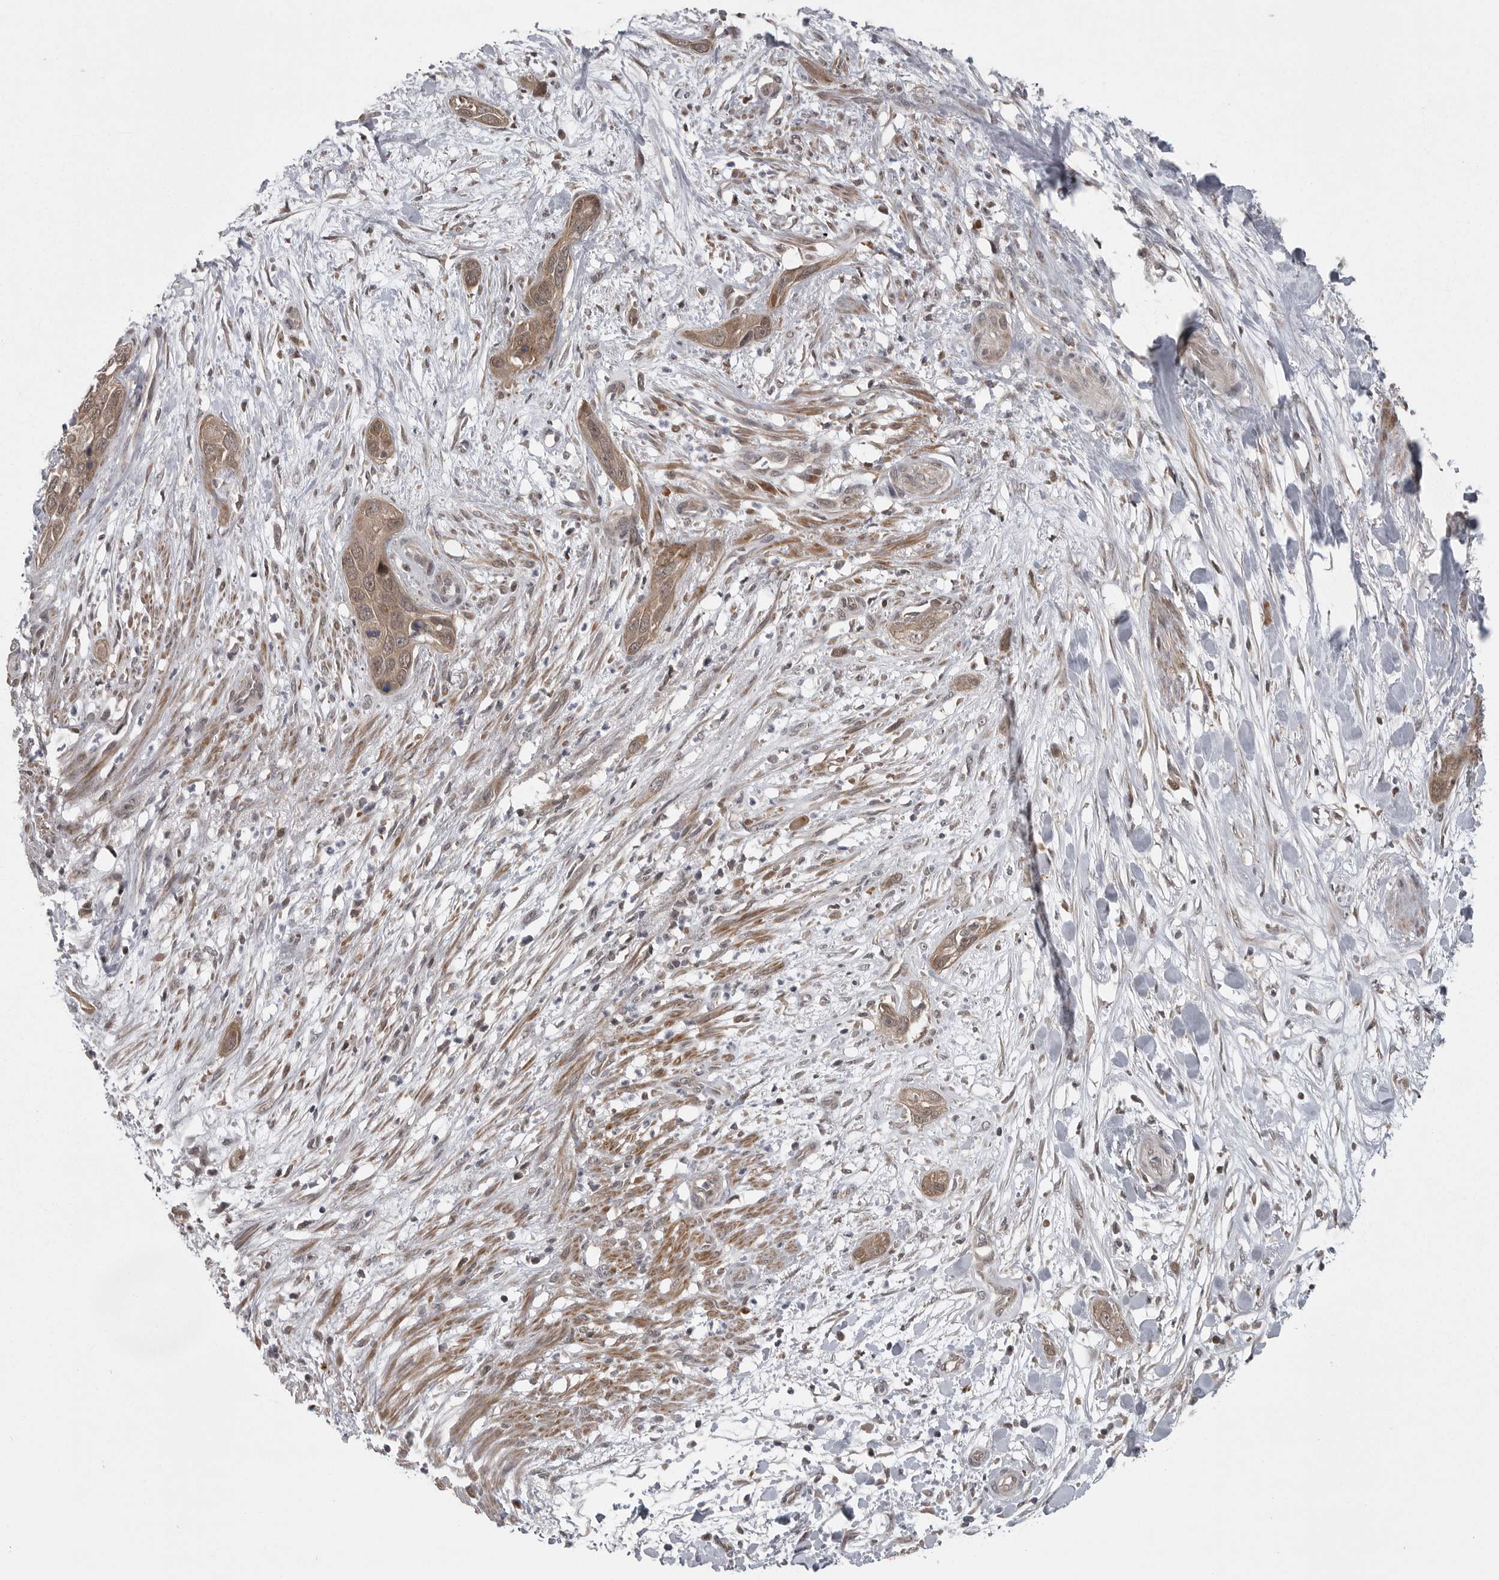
{"staining": {"intensity": "moderate", "quantity": ">75%", "location": "cytoplasmic/membranous,nuclear"}, "tissue": "pancreatic cancer", "cell_type": "Tumor cells", "image_type": "cancer", "snomed": [{"axis": "morphology", "description": "Adenocarcinoma, NOS"}, {"axis": "topography", "description": "Pancreas"}], "caption": "The image displays a brown stain indicating the presence of a protein in the cytoplasmic/membranous and nuclear of tumor cells in pancreatic adenocarcinoma.", "gene": "PPP1R9A", "patient": {"sex": "female", "age": 60}}